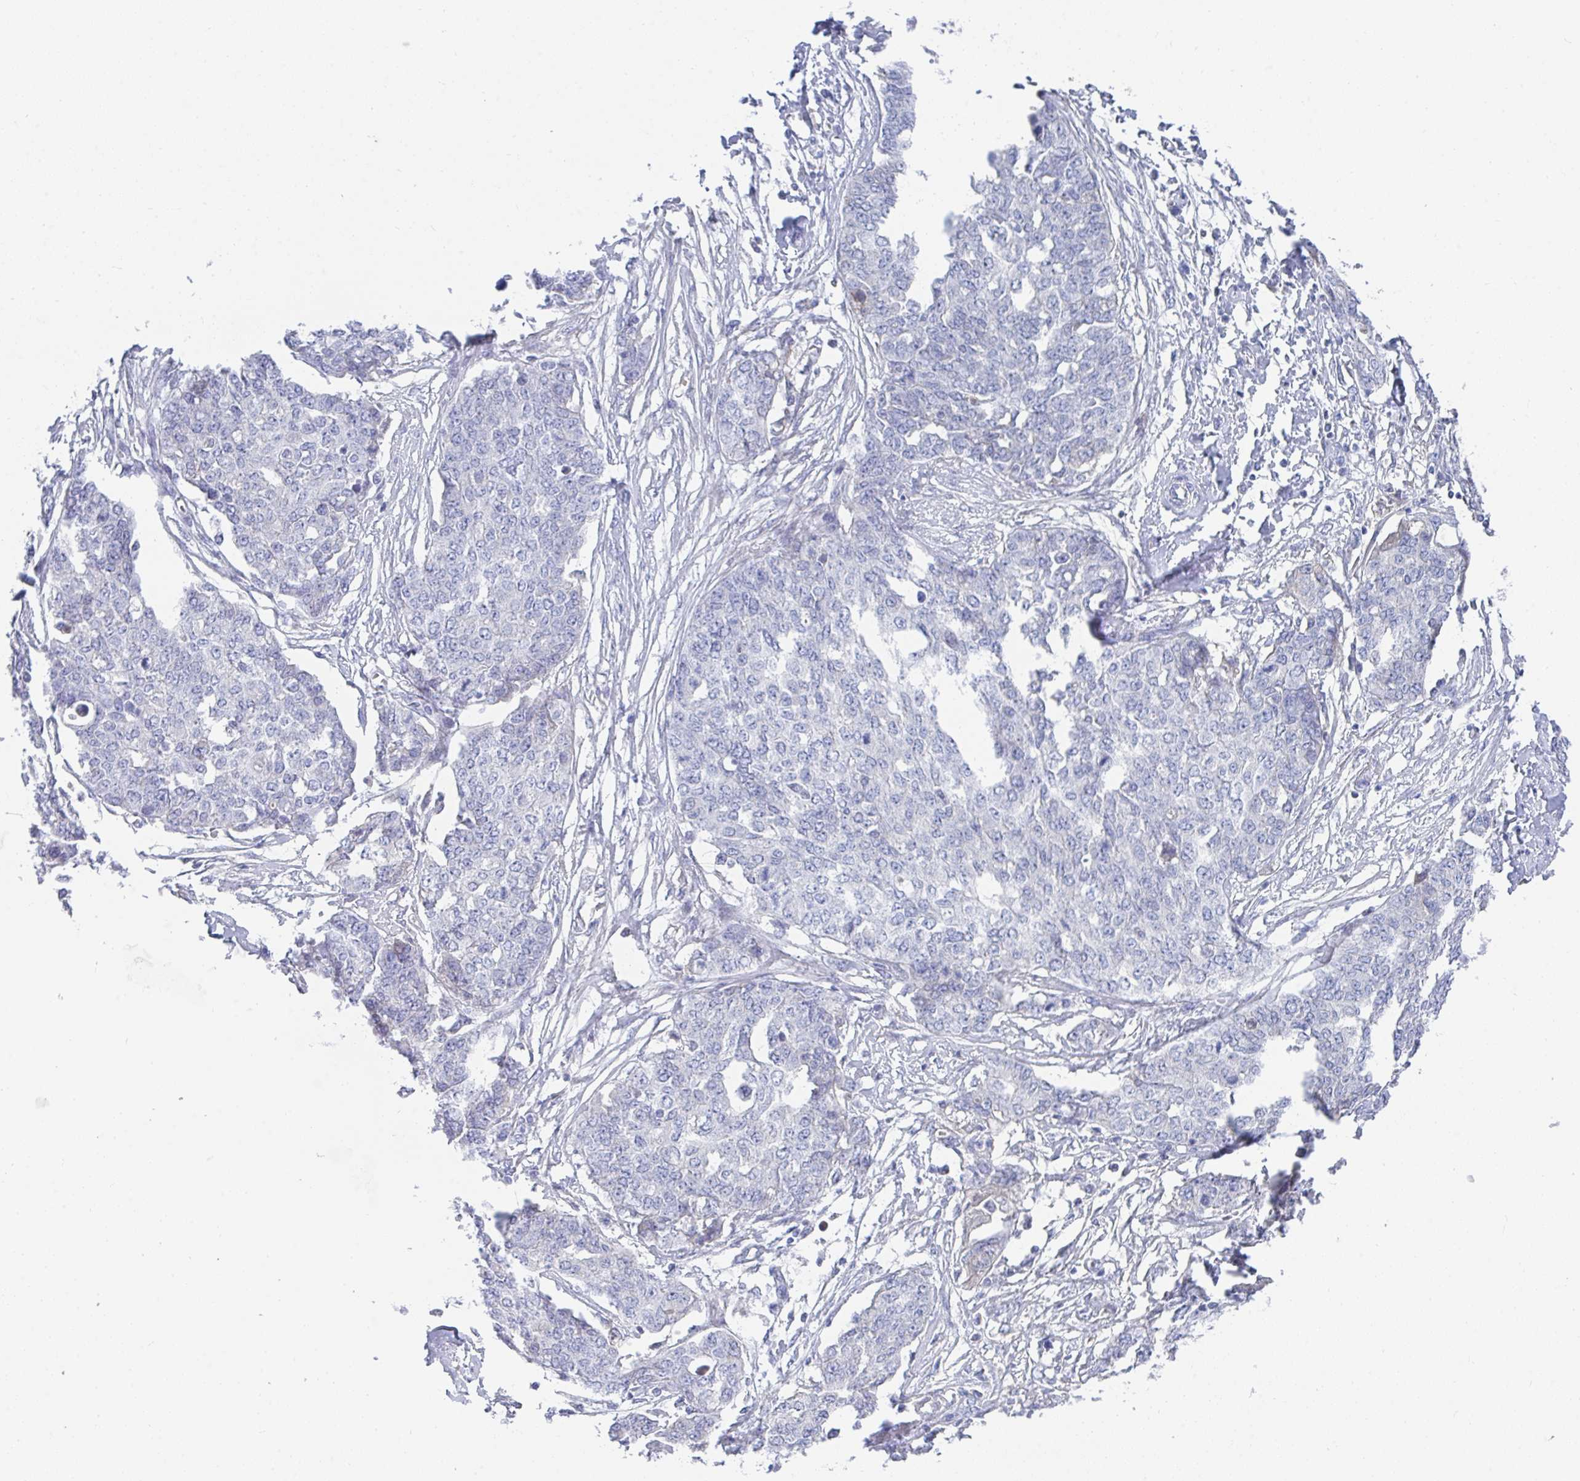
{"staining": {"intensity": "negative", "quantity": "none", "location": "none"}, "tissue": "ovarian cancer", "cell_type": "Tumor cells", "image_type": "cancer", "snomed": [{"axis": "morphology", "description": "Cystadenocarcinoma, serous, NOS"}, {"axis": "topography", "description": "Soft tissue"}, {"axis": "topography", "description": "Ovary"}], "caption": "Immunohistochemical staining of ovarian cancer displays no significant positivity in tumor cells.", "gene": "TNFAIP6", "patient": {"sex": "female", "age": 57}}